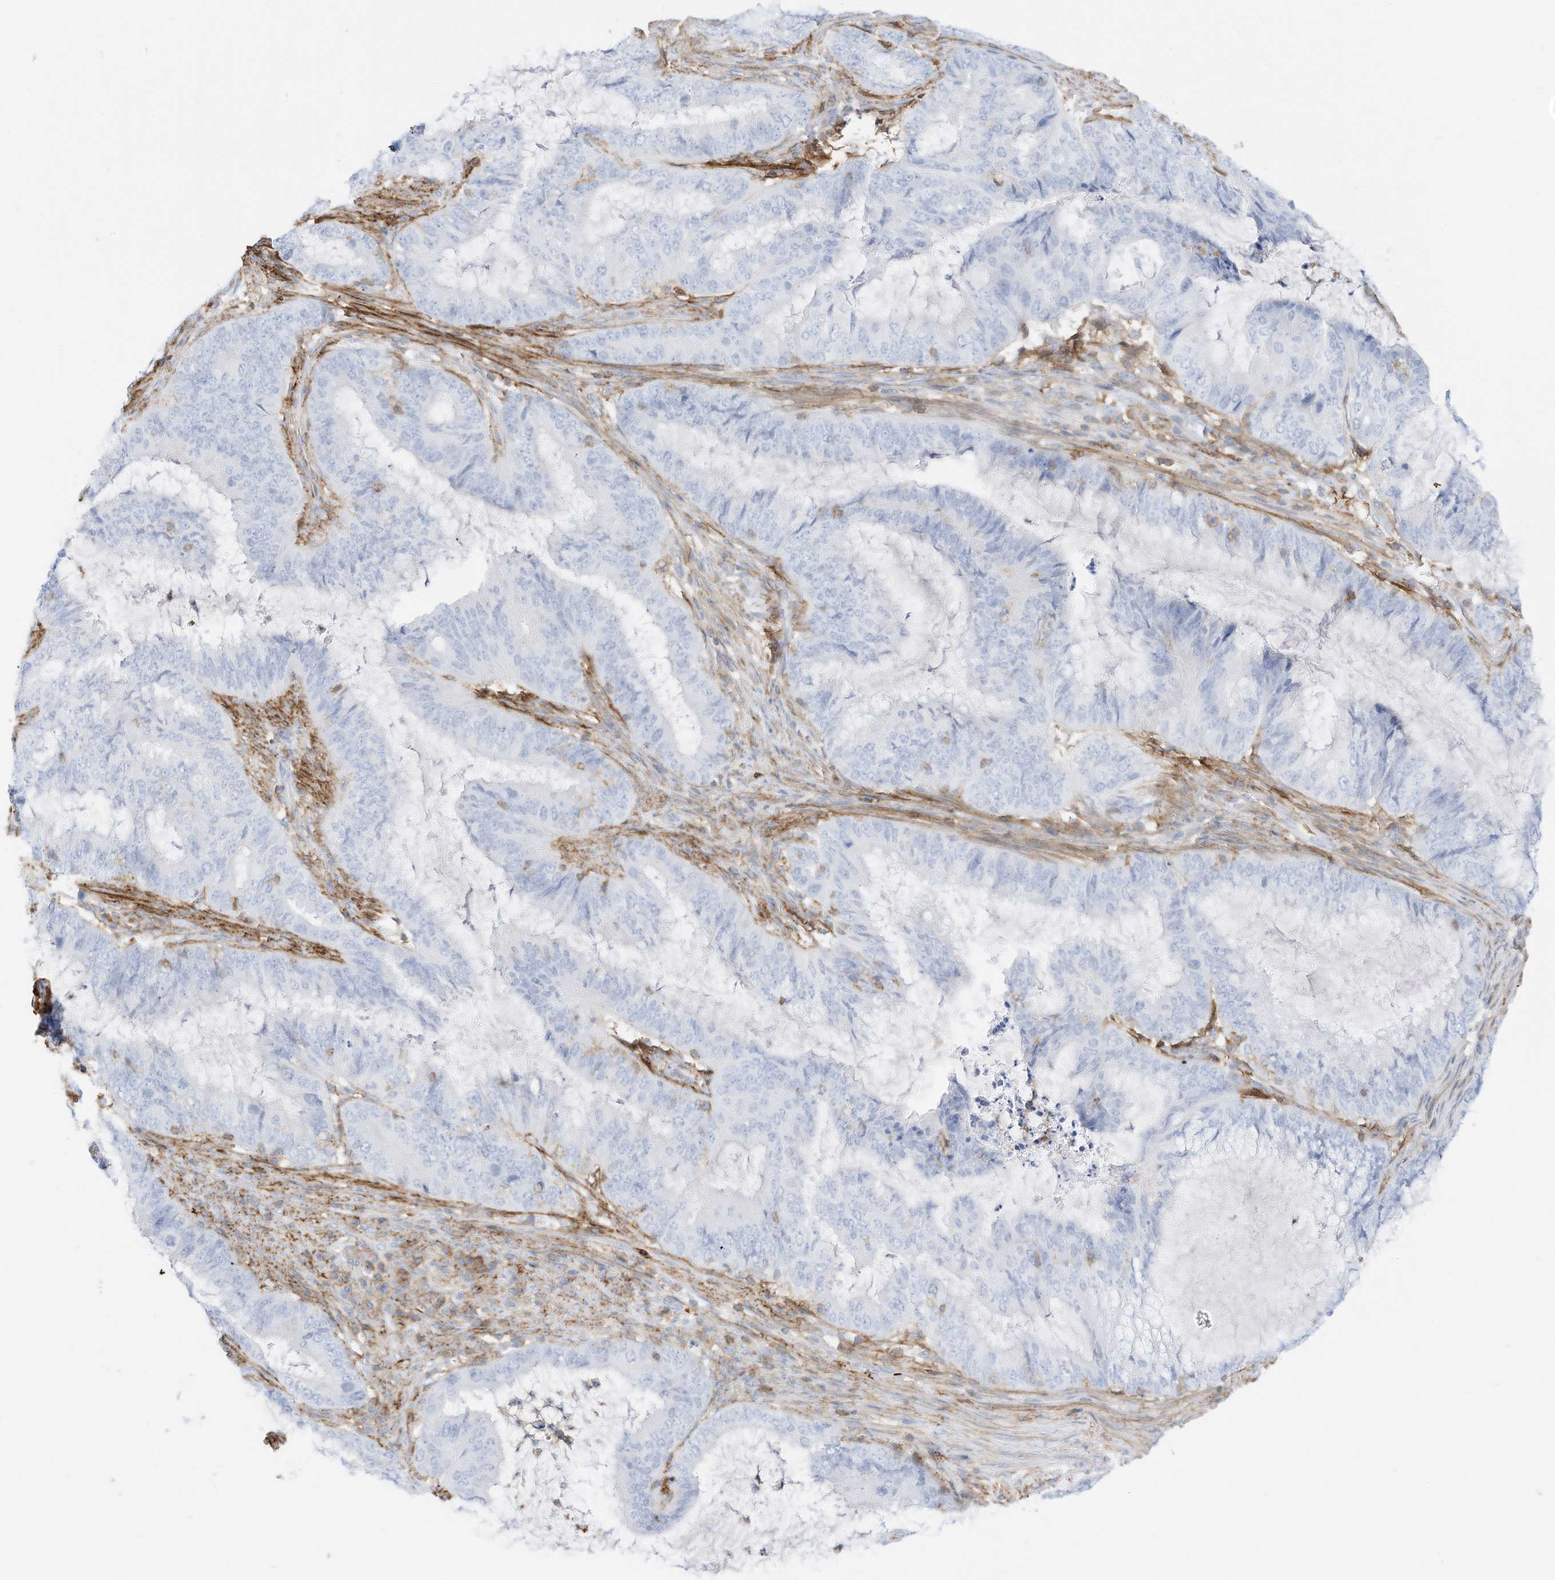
{"staining": {"intensity": "negative", "quantity": "none", "location": "none"}, "tissue": "endometrial cancer", "cell_type": "Tumor cells", "image_type": "cancer", "snomed": [{"axis": "morphology", "description": "Adenocarcinoma, NOS"}, {"axis": "topography", "description": "Endometrium"}], "caption": "DAB (3,3'-diaminobenzidine) immunohistochemical staining of endometrial cancer exhibits no significant positivity in tumor cells. (Immunohistochemistry (ihc), brightfield microscopy, high magnification).", "gene": "TXNDC9", "patient": {"sex": "female", "age": 51}}